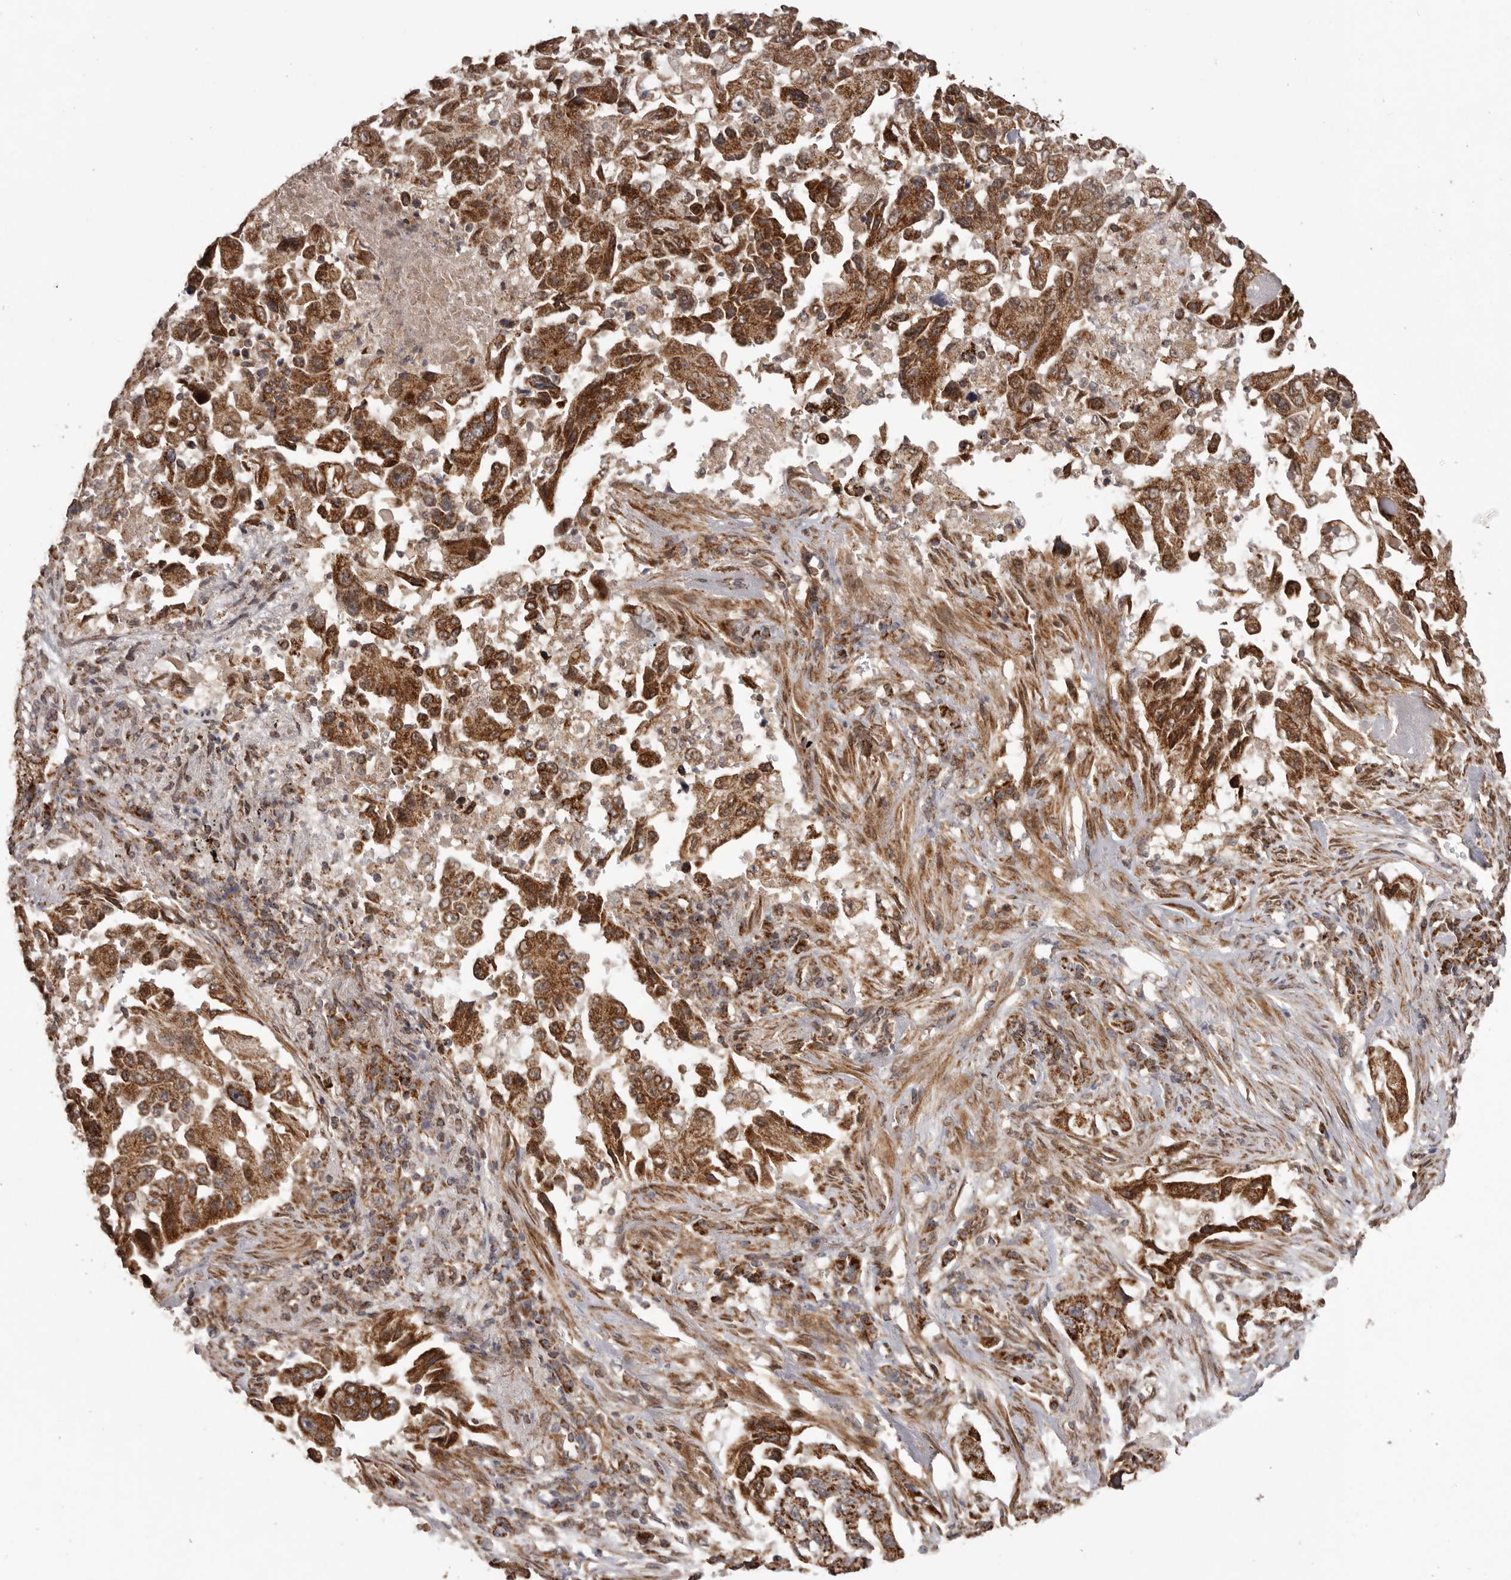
{"staining": {"intensity": "strong", "quantity": ">75%", "location": "cytoplasmic/membranous"}, "tissue": "lung cancer", "cell_type": "Tumor cells", "image_type": "cancer", "snomed": [{"axis": "morphology", "description": "Adenocarcinoma, NOS"}, {"axis": "topography", "description": "Lung"}], "caption": "There is high levels of strong cytoplasmic/membranous staining in tumor cells of lung cancer (adenocarcinoma), as demonstrated by immunohistochemical staining (brown color).", "gene": "CHRM2", "patient": {"sex": "female", "age": 51}}